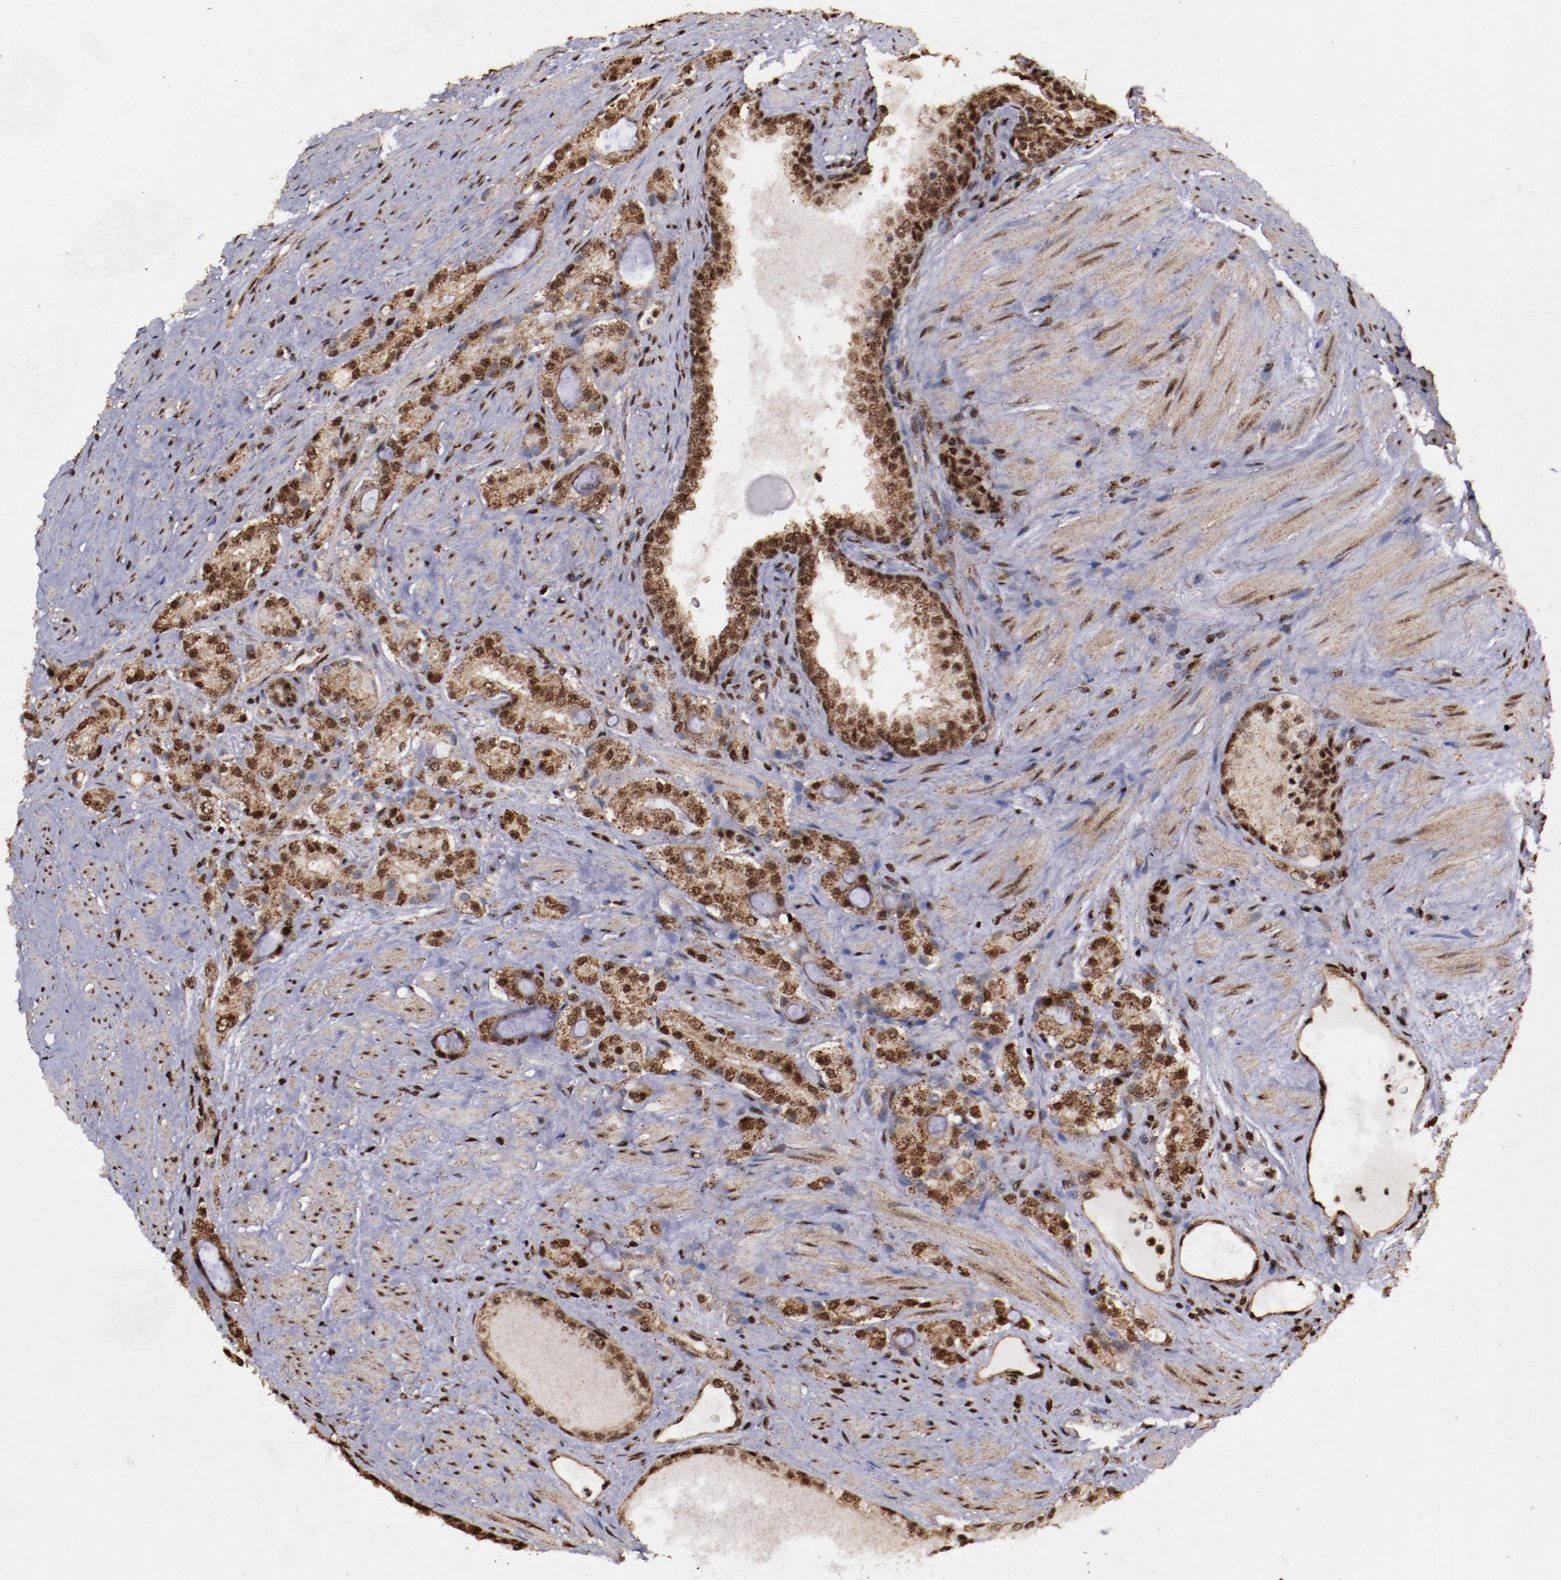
{"staining": {"intensity": "moderate", "quantity": ">75%", "location": "cytoplasmic/membranous,nuclear"}, "tissue": "prostate cancer", "cell_type": "Tumor cells", "image_type": "cancer", "snomed": [{"axis": "morphology", "description": "Adenocarcinoma, Medium grade"}, {"axis": "topography", "description": "Prostate"}], "caption": "Immunohistochemistry (IHC) histopathology image of prostate adenocarcinoma (medium-grade) stained for a protein (brown), which shows medium levels of moderate cytoplasmic/membranous and nuclear positivity in approximately >75% of tumor cells.", "gene": "SNW1", "patient": {"sex": "male", "age": 72}}